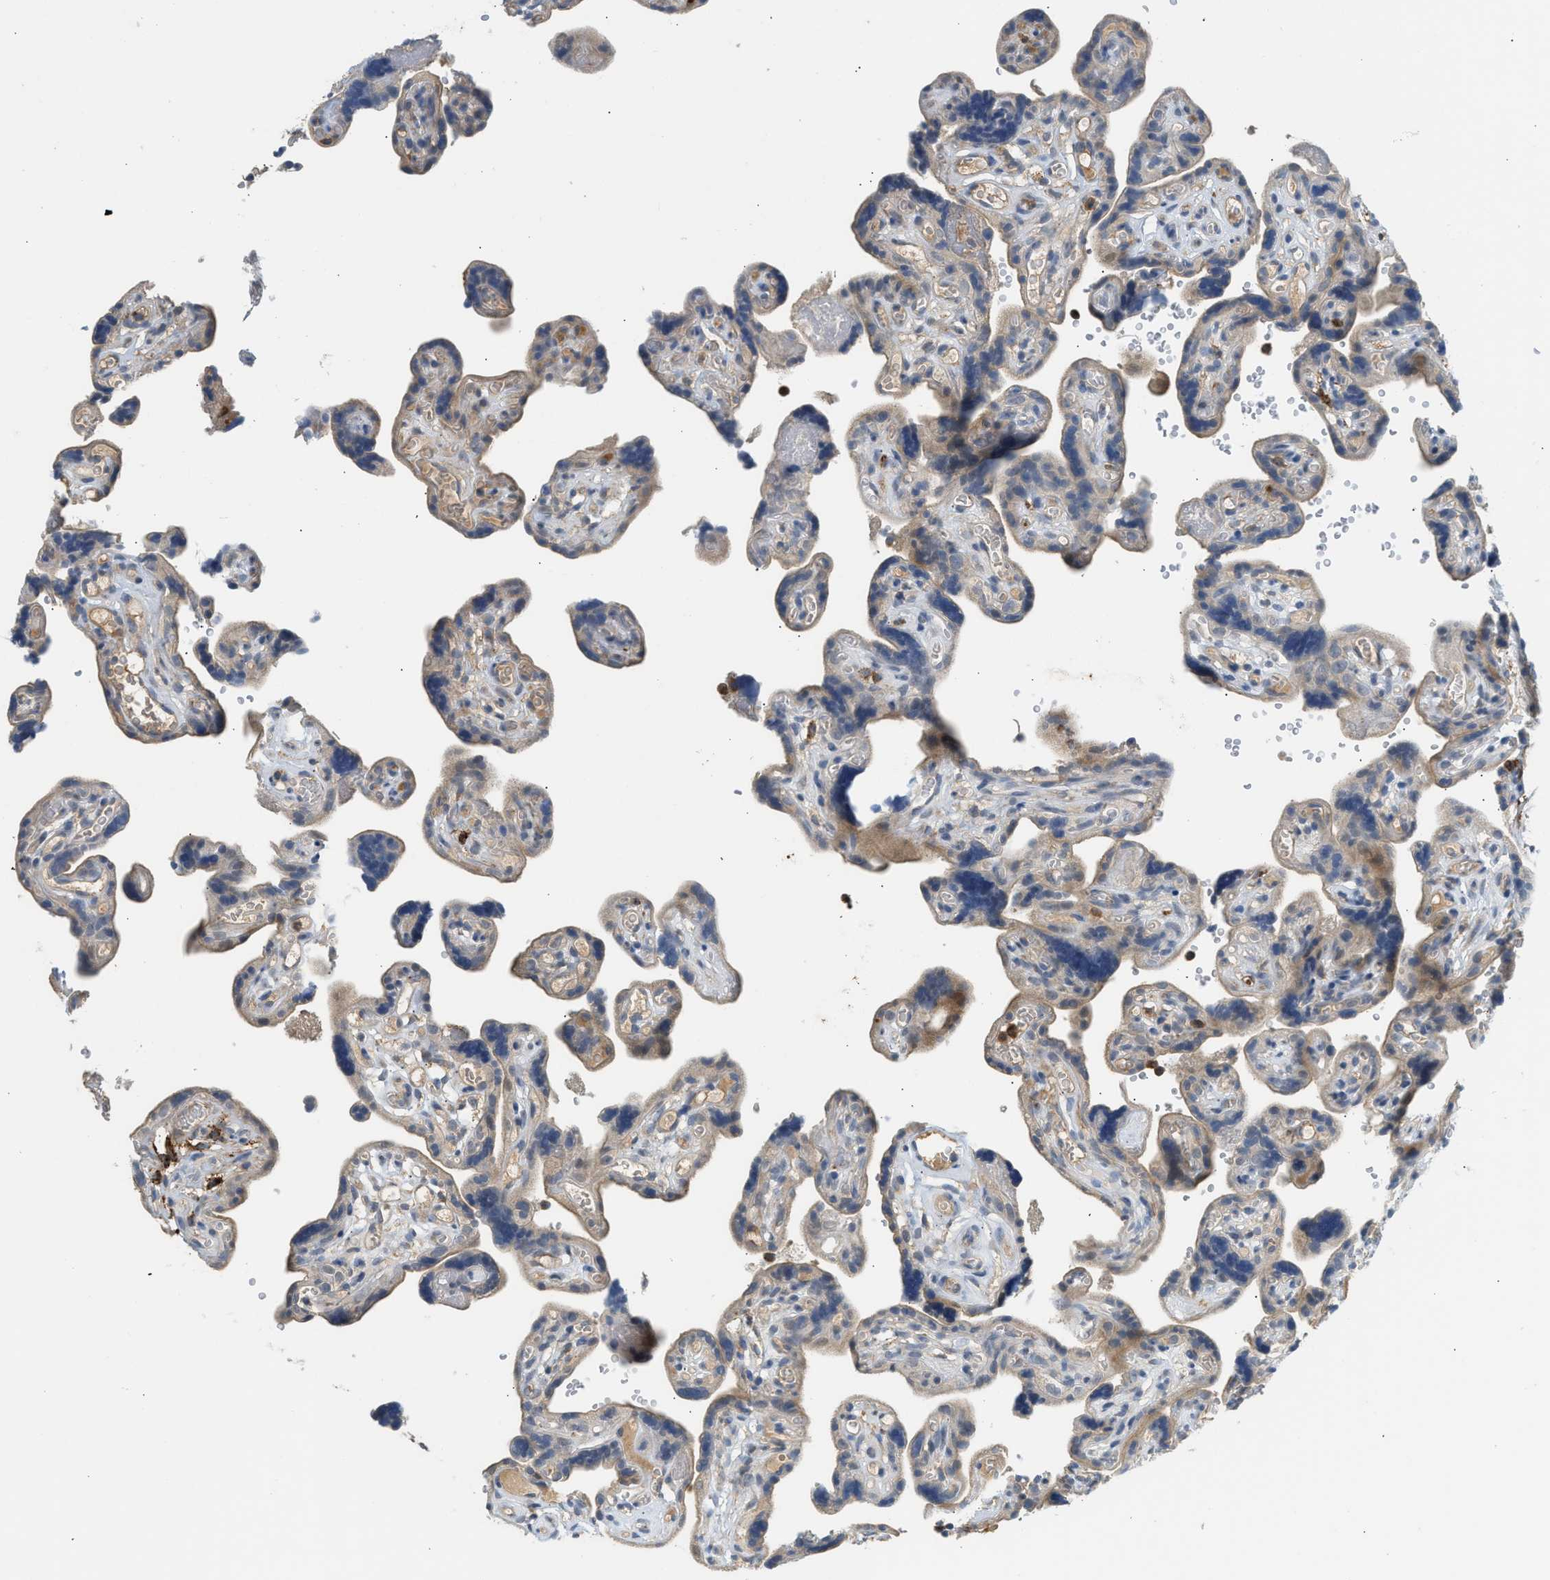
{"staining": {"intensity": "weak", "quantity": ">75%", "location": "cytoplasmic/membranous"}, "tissue": "placenta", "cell_type": "Decidual cells", "image_type": "normal", "snomed": [{"axis": "morphology", "description": "Normal tissue, NOS"}, {"axis": "topography", "description": "Placenta"}], "caption": "Protein analysis of unremarkable placenta shows weak cytoplasmic/membranous staining in about >75% of decidual cells. The staining is performed using DAB brown chromogen to label protein expression. The nuclei are counter-stained blue using hematoxylin.", "gene": "RHBDF2", "patient": {"sex": "female", "age": 30}}